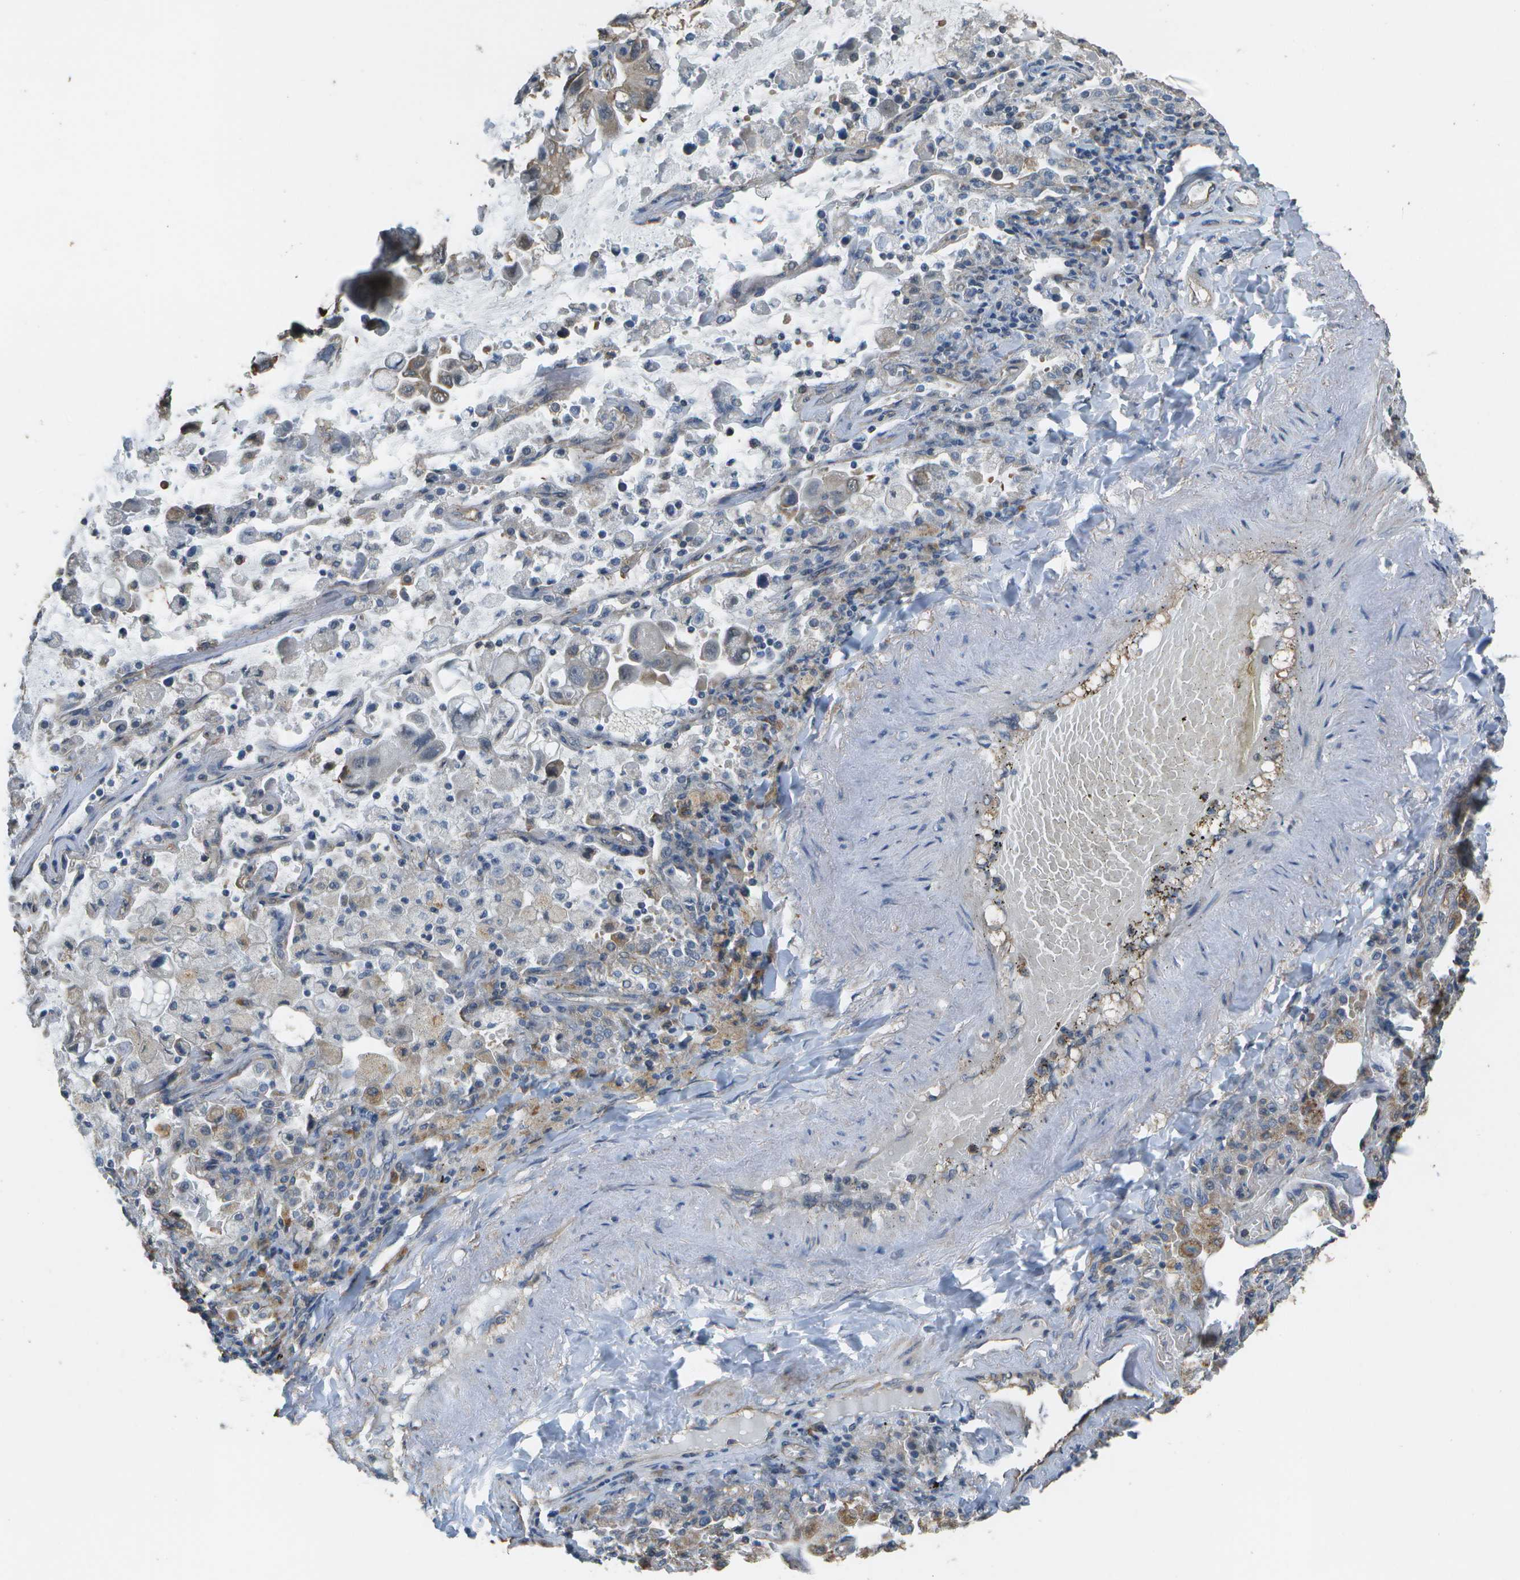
{"staining": {"intensity": "weak", "quantity": "25%-75%", "location": "cytoplasmic/membranous"}, "tissue": "lung cancer", "cell_type": "Tumor cells", "image_type": "cancer", "snomed": [{"axis": "morphology", "description": "Adenocarcinoma, NOS"}, {"axis": "topography", "description": "Lung"}], "caption": "Weak cytoplasmic/membranous protein positivity is seen in about 25%-75% of tumor cells in lung cancer.", "gene": "CLNS1A", "patient": {"sex": "male", "age": 64}}